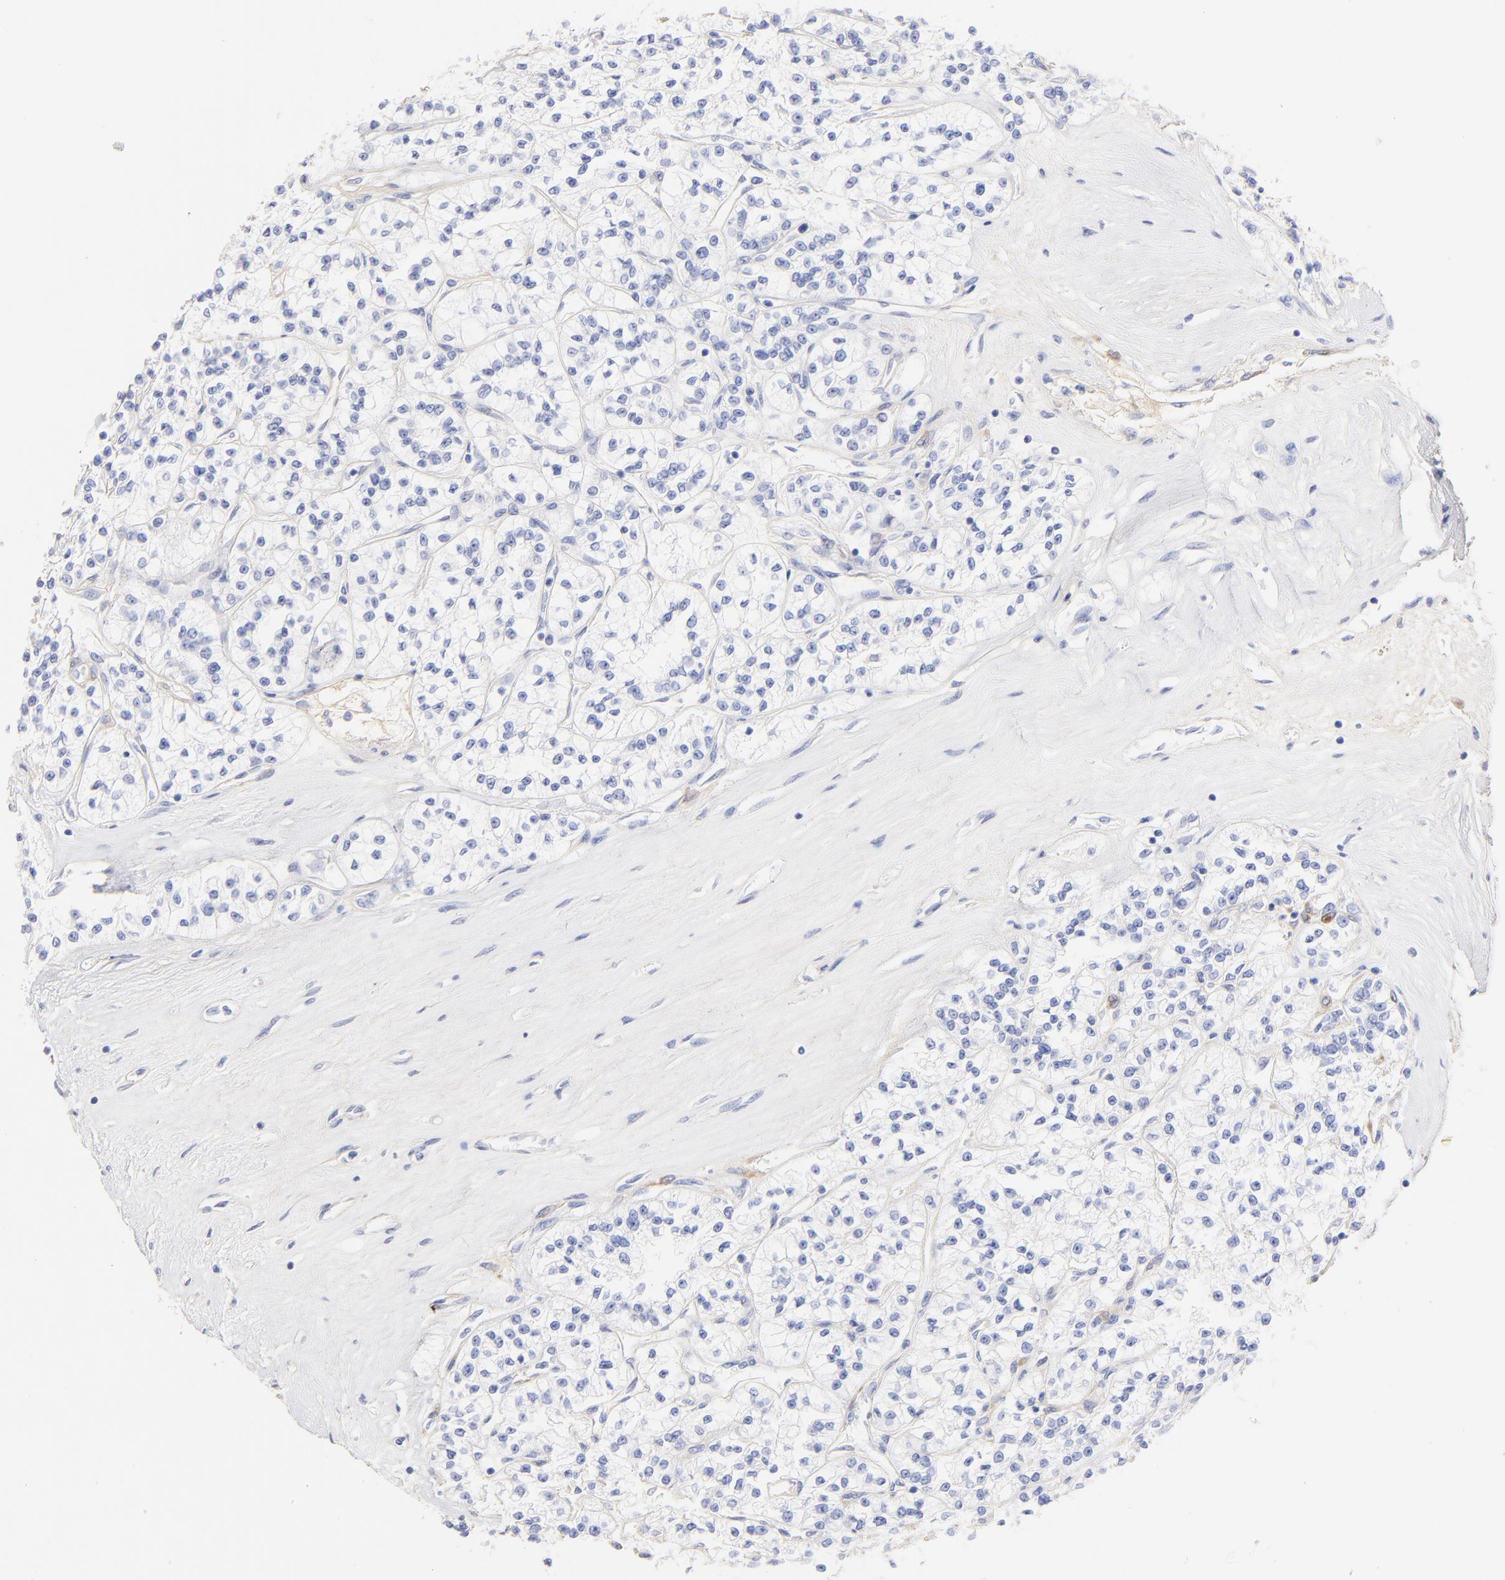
{"staining": {"intensity": "weak", "quantity": "<25%", "location": "cytoplasmic/membranous"}, "tissue": "renal cancer", "cell_type": "Tumor cells", "image_type": "cancer", "snomed": [{"axis": "morphology", "description": "Adenocarcinoma, NOS"}, {"axis": "topography", "description": "Kidney"}], "caption": "Tumor cells show no significant protein positivity in renal adenocarcinoma.", "gene": "C1QTNF6", "patient": {"sex": "female", "age": 76}}